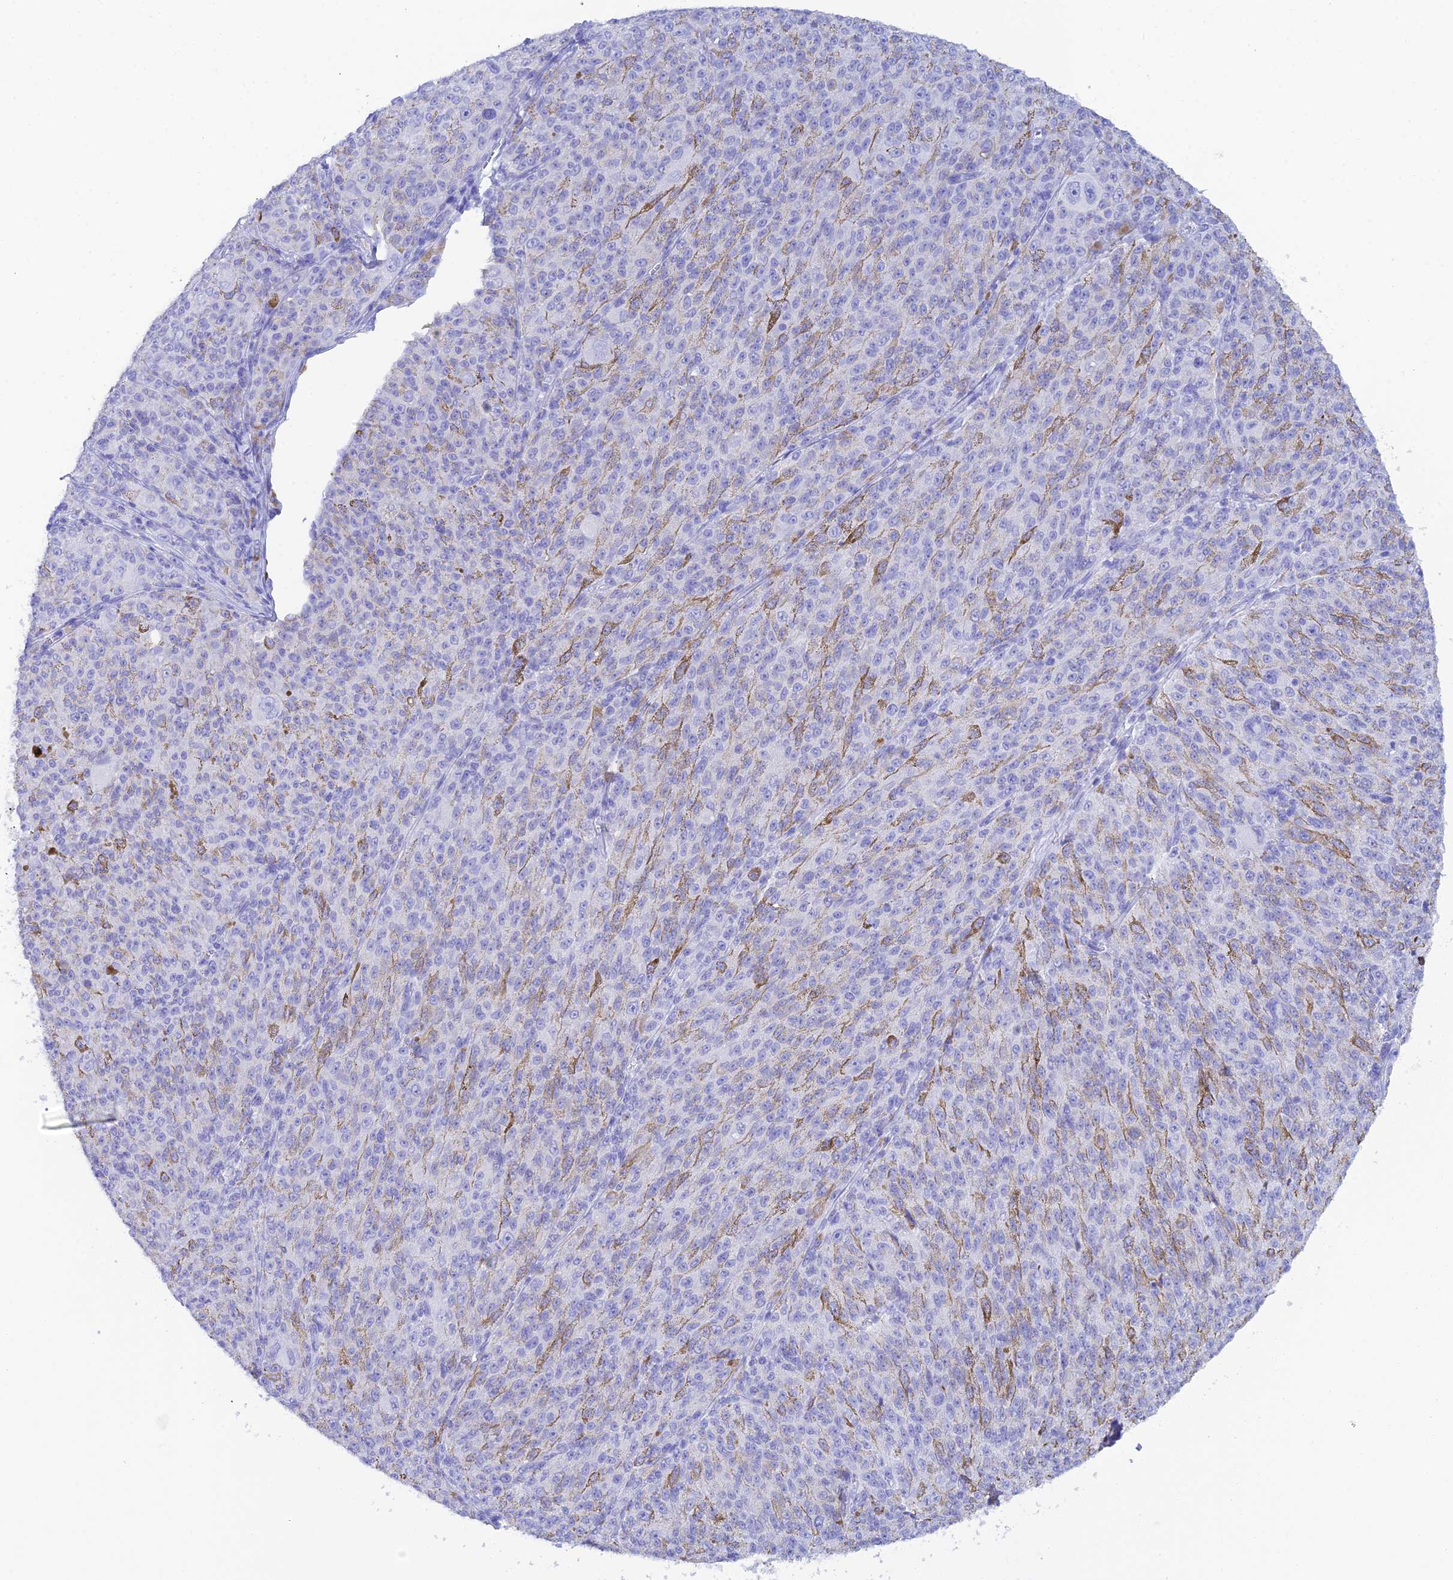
{"staining": {"intensity": "negative", "quantity": "none", "location": "none"}, "tissue": "melanoma", "cell_type": "Tumor cells", "image_type": "cancer", "snomed": [{"axis": "morphology", "description": "Malignant melanoma, NOS"}, {"axis": "topography", "description": "Skin"}], "caption": "Tumor cells are negative for brown protein staining in melanoma.", "gene": "REG1A", "patient": {"sex": "female", "age": 52}}